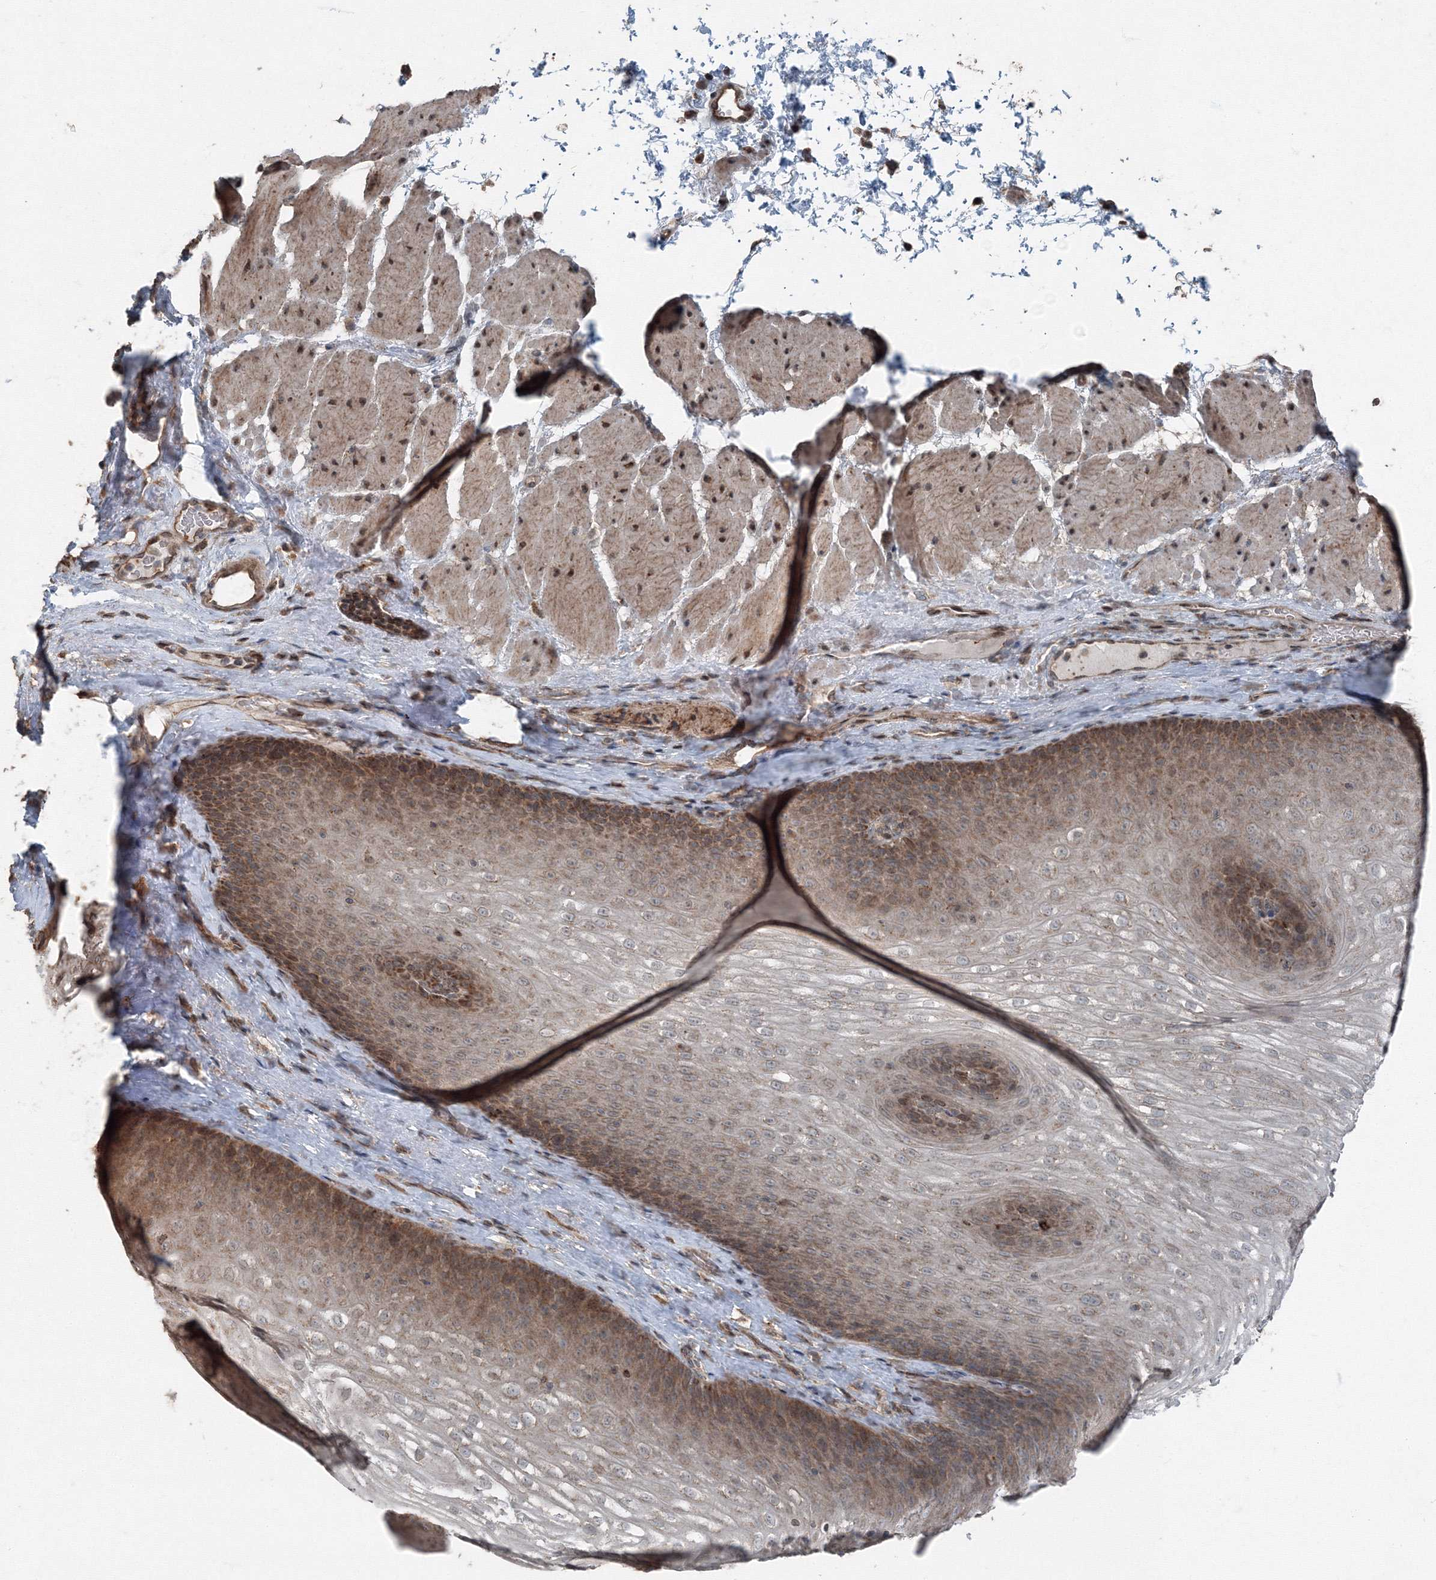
{"staining": {"intensity": "moderate", "quantity": ">75%", "location": "cytoplasmic/membranous,nuclear"}, "tissue": "esophagus", "cell_type": "Squamous epithelial cells", "image_type": "normal", "snomed": [{"axis": "morphology", "description": "Normal tissue, NOS"}, {"axis": "topography", "description": "Esophagus"}], "caption": "About >75% of squamous epithelial cells in benign human esophagus show moderate cytoplasmic/membranous,nuclear protein staining as visualized by brown immunohistochemical staining.", "gene": "AASDH", "patient": {"sex": "female", "age": 66}}